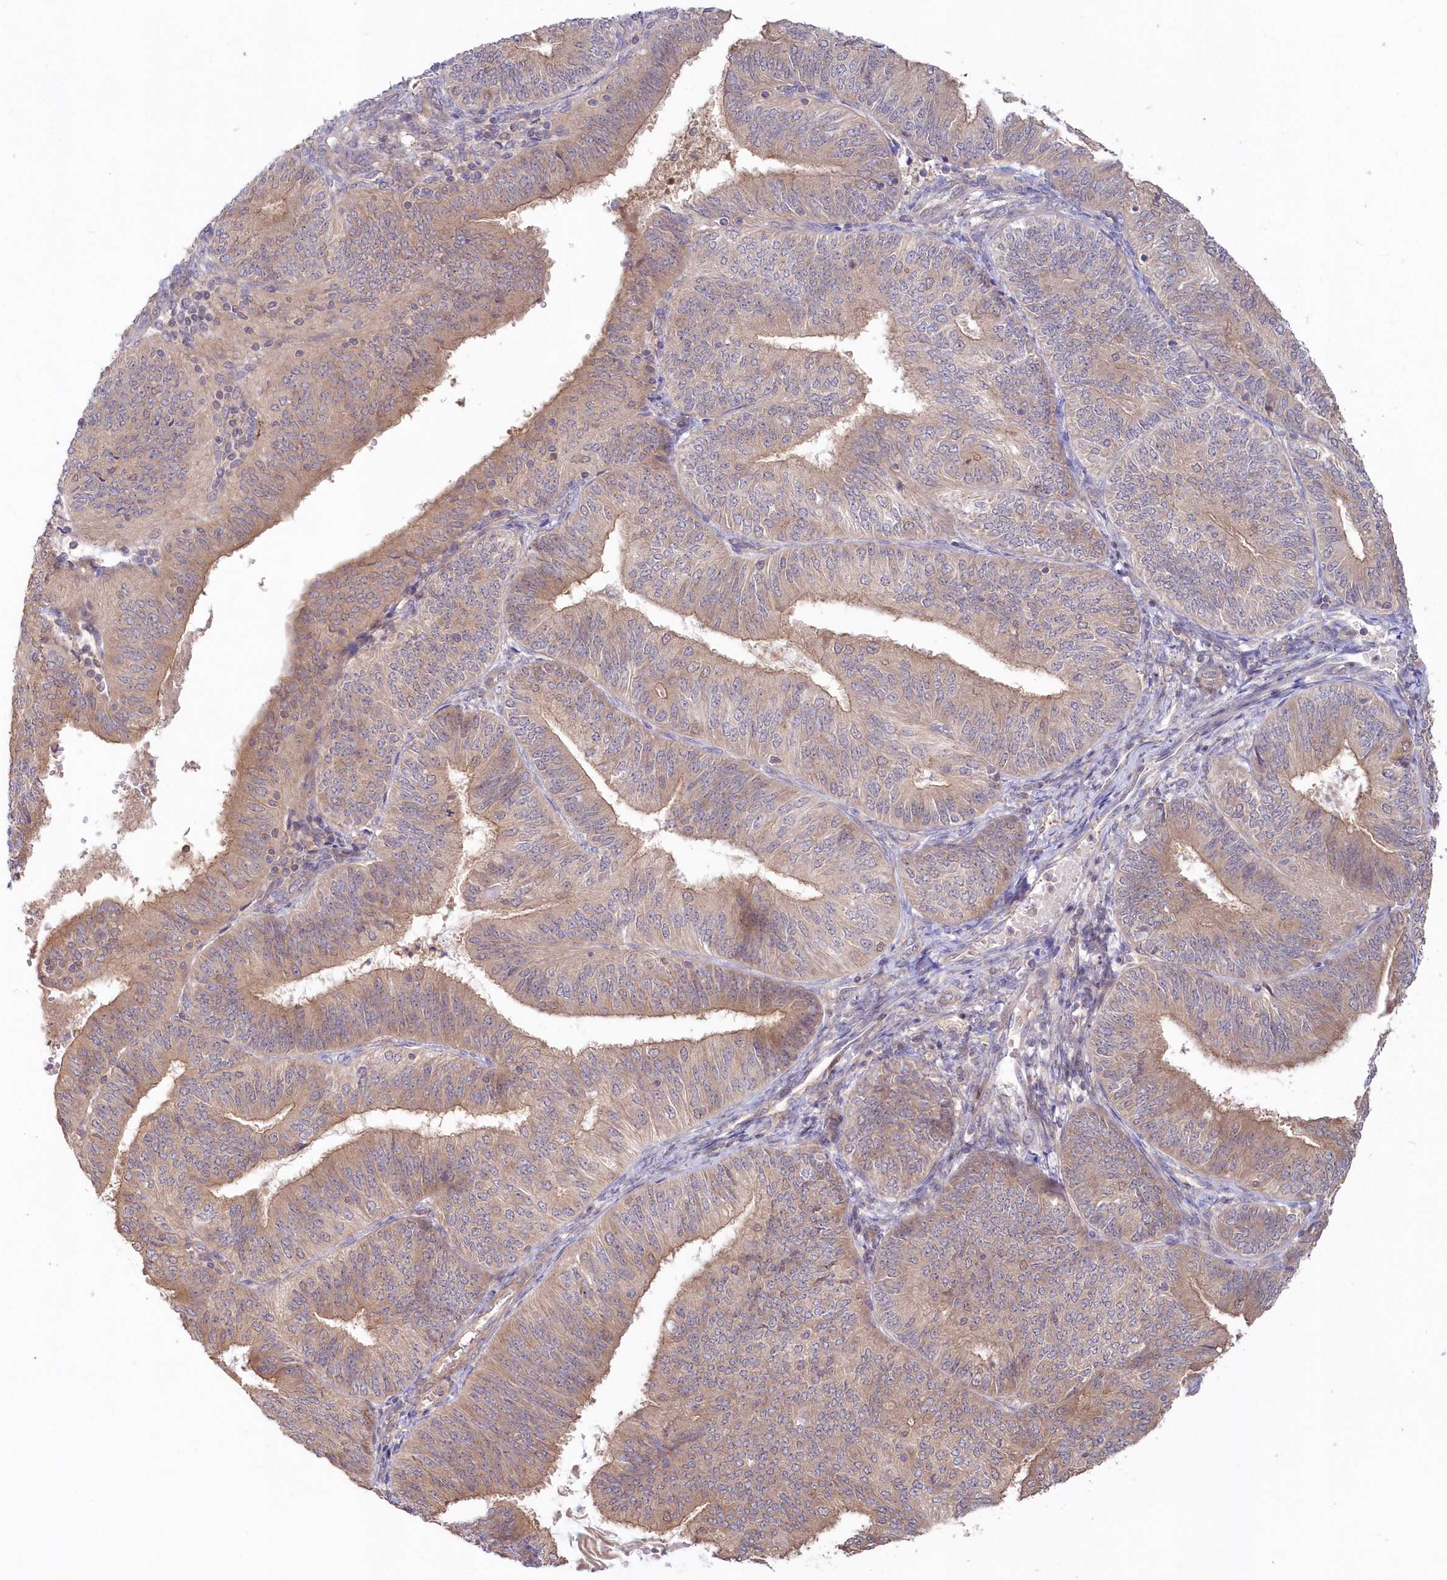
{"staining": {"intensity": "weak", "quantity": "25%-75%", "location": "cytoplasmic/membranous"}, "tissue": "endometrial cancer", "cell_type": "Tumor cells", "image_type": "cancer", "snomed": [{"axis": "morphology", "description": "Adenocarcinoma, NOS"}, {"axis": "topography", "description": "Endometrium"}], "caption": "Tumor cells exhibit low levels of weak cytoplasmic/membranous staining in about 25%-75% of cells in adenocarcinoma (endometrial).", "gene": "TBCA", "patient": {"sex": "female", "age": 58}}